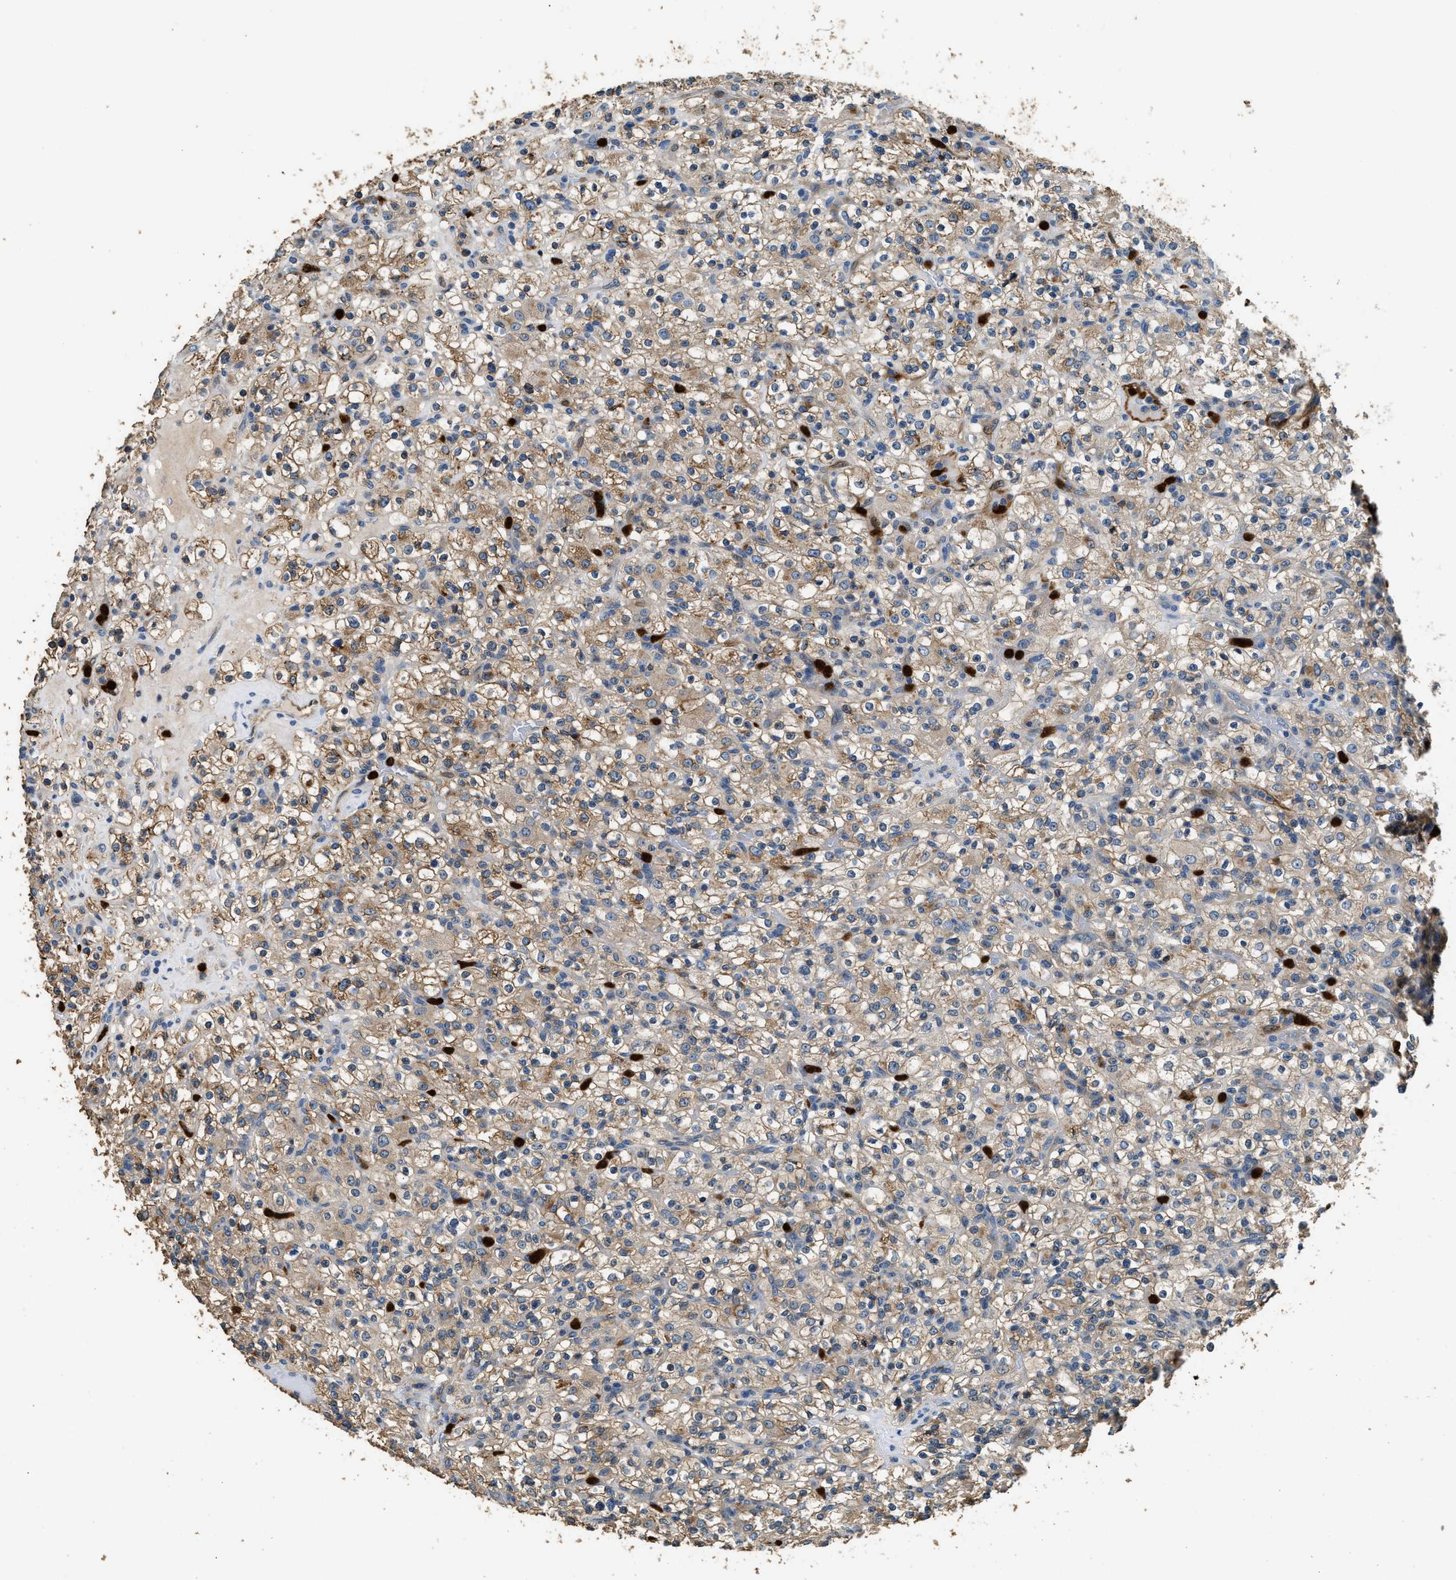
{"staining": {"intensity": "weak", "quantity": ">75%", "location": "cytoplasmic/membranous"}, "tissue": "renal cancer", "cell_type": "Tumor cells", "image_type": "cancer", "snomed": [{"axis": "morphology", "description": "Normal tissue, NOS"}, {"axis": "morphology", "description": "Adenocarcinoma, NOS"}, {"axis": "topography", "description": "Kidney"}], "caption": "Immunohistochemical staining of human adenocarcinoma (renal) demonstrates weak cytoplasmic/membranous protein expression in about >75% of tumor cells.", "gene": "ANXA3", "patient": {"sex": "female", "age": 72}}